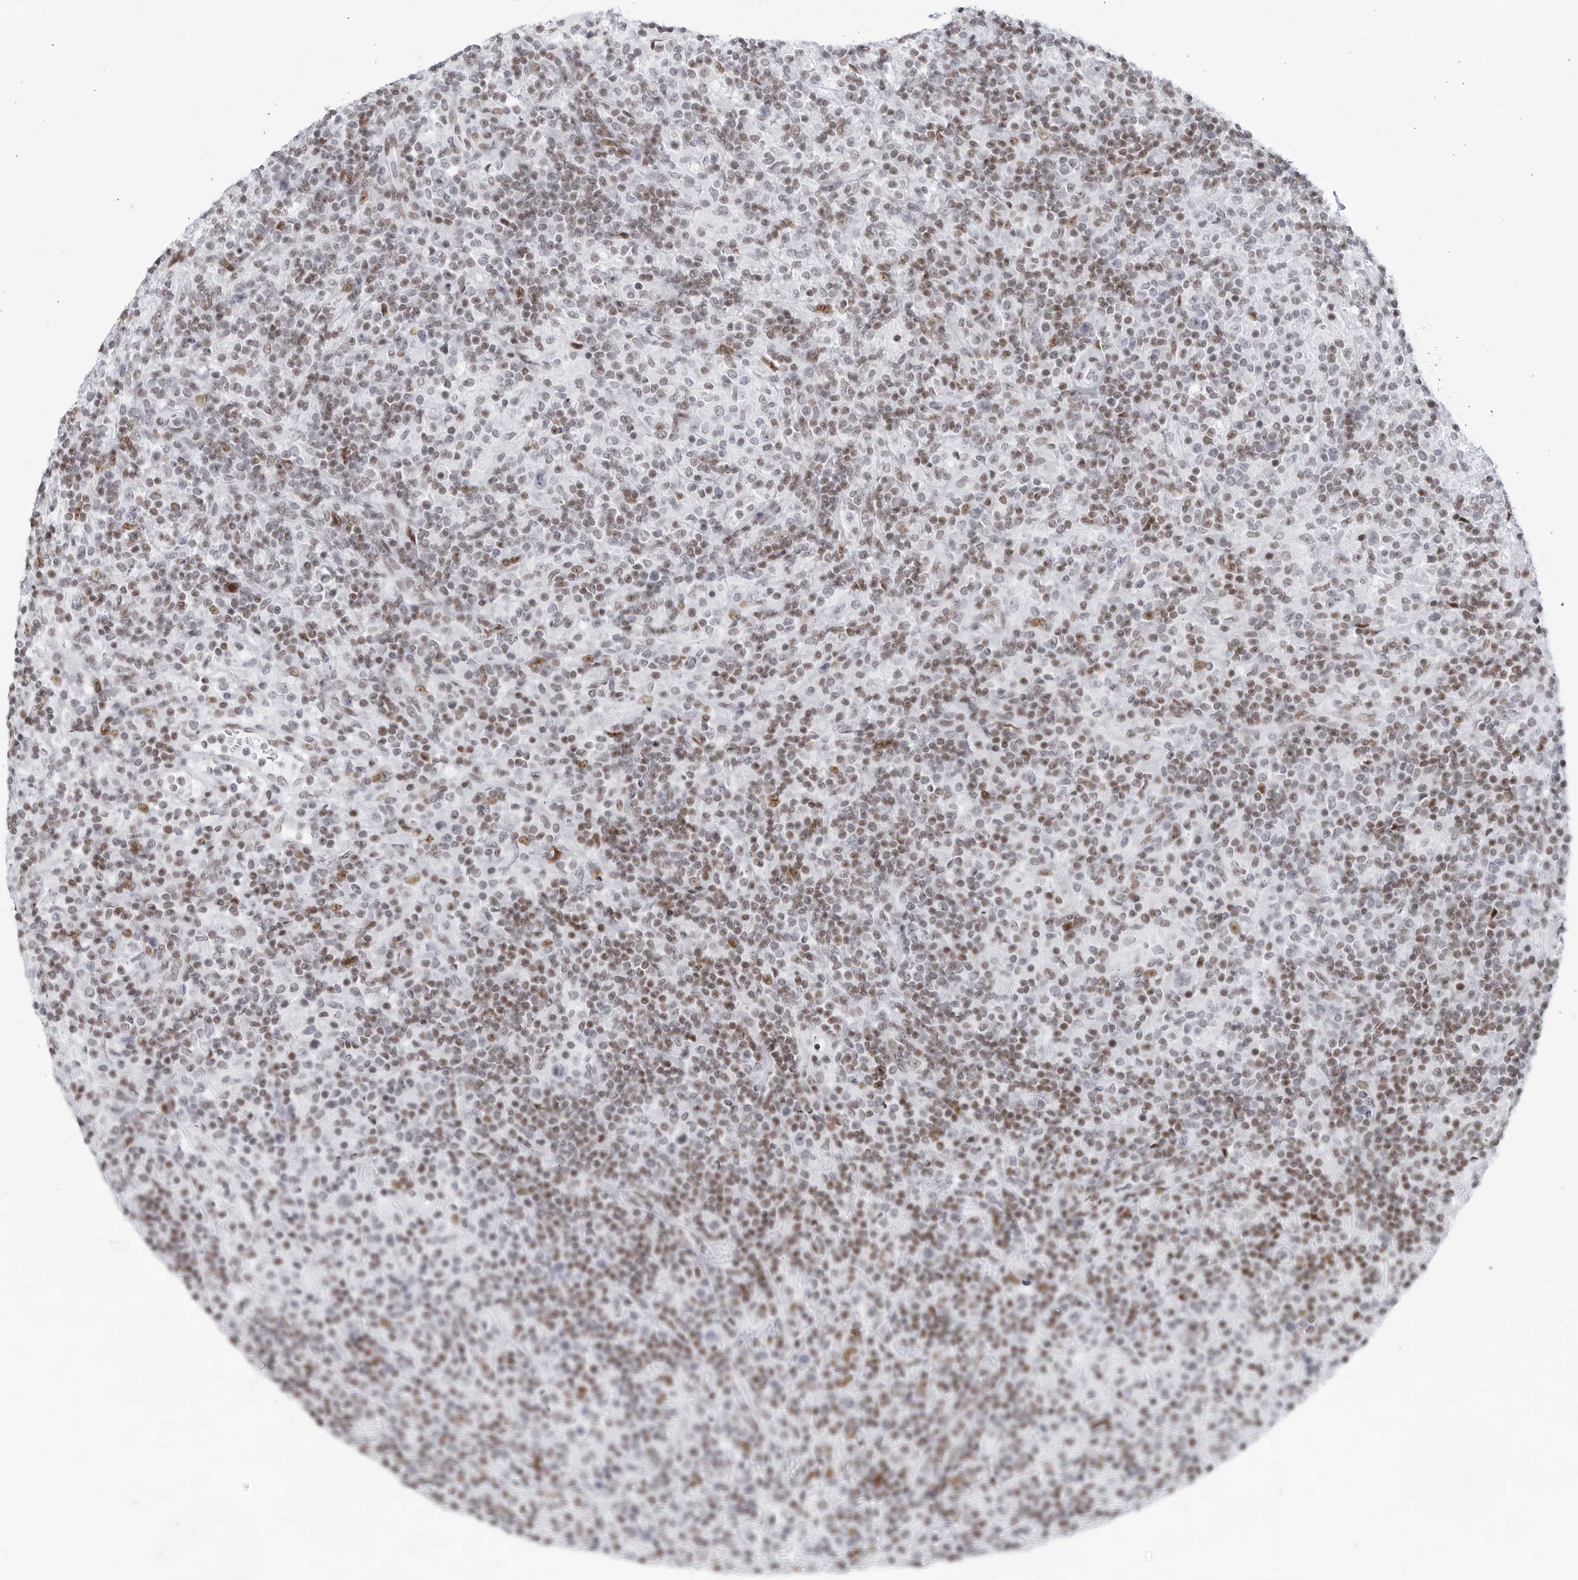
{"staining": {"intensity": "negative", "quantity": "none", "location": "none"}, "tissue": "lymphoma", "cell_type": "Tumor cells", "image_type": "cancer", "snomed": [{"axis": "morphology", "description": "Hodgkin's disease, NOS"}, {"axis": "topography", "description": "Lymph node"}], "caption": "Immunohistochemical staining of human Hodgkin's disease exhibits no significant staining in tumor cells.", "gene": "HP1BP3", "patient": {"sex": "male", "age": 70}}